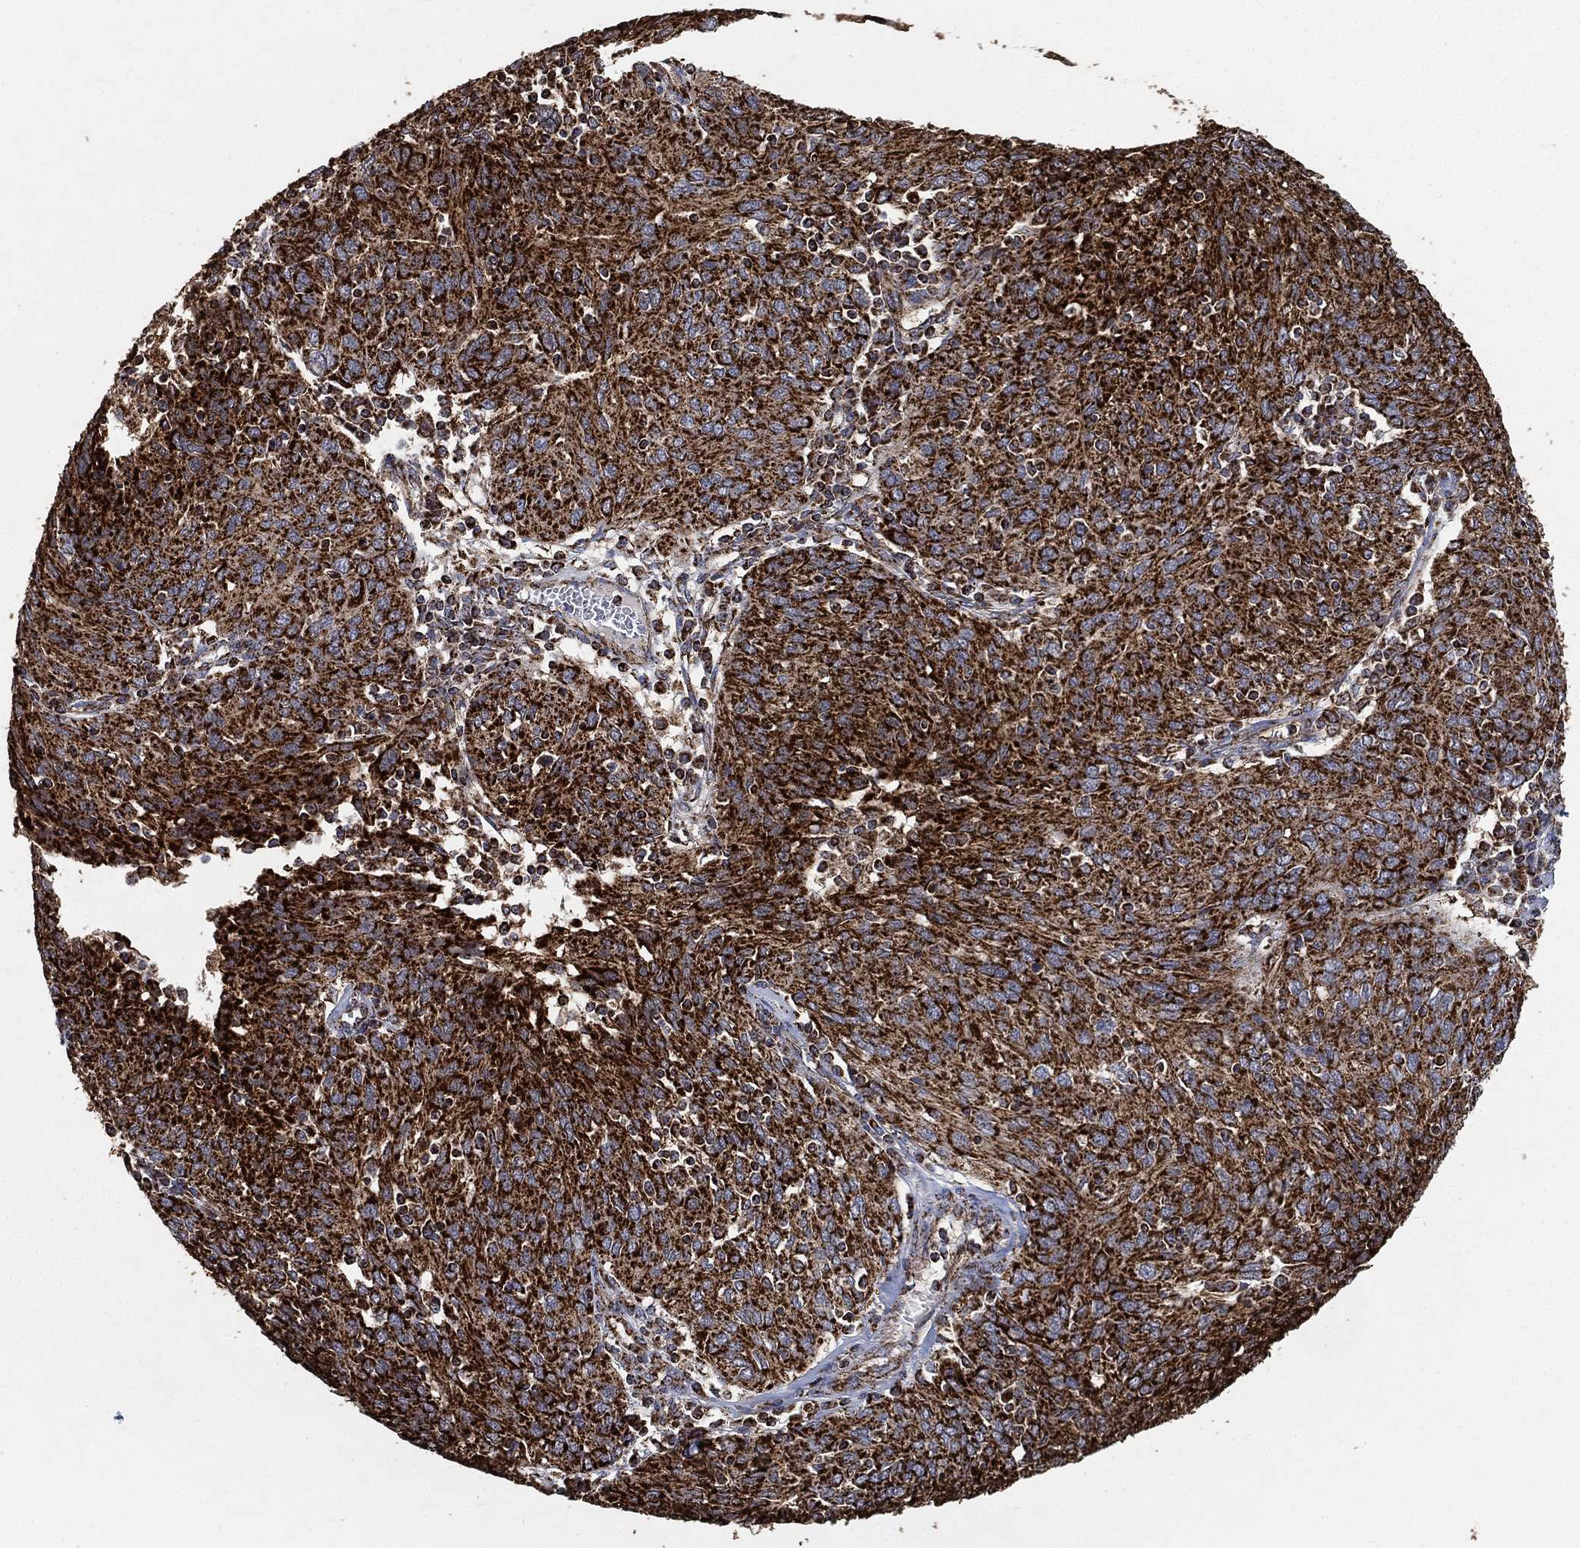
{"staining": {"intensity": "strong", "quantity": ">75%", "location": "cytoplasmic/membranous"}, "tissue": "ovarian cancer", "cell_type": "Tumor cells", "image_type": "cancer", "snomed": [{"axis": "morphology", "description": "Carcinoma, endometroid"}, {"axis": "topography", "description": "Ovary"}], "caption": "Ovarian cancer (endometroid carcinoma) tissue displays strong cytoplasmic/membranous positivity in about >75% of tumor cells, visualized by immunohistochemistry. (DAB IHC, brown staining for protein, blue staining for nuclei).", "gene": "SLC38A7", "patient": {"sex": "female", "age": 50}}